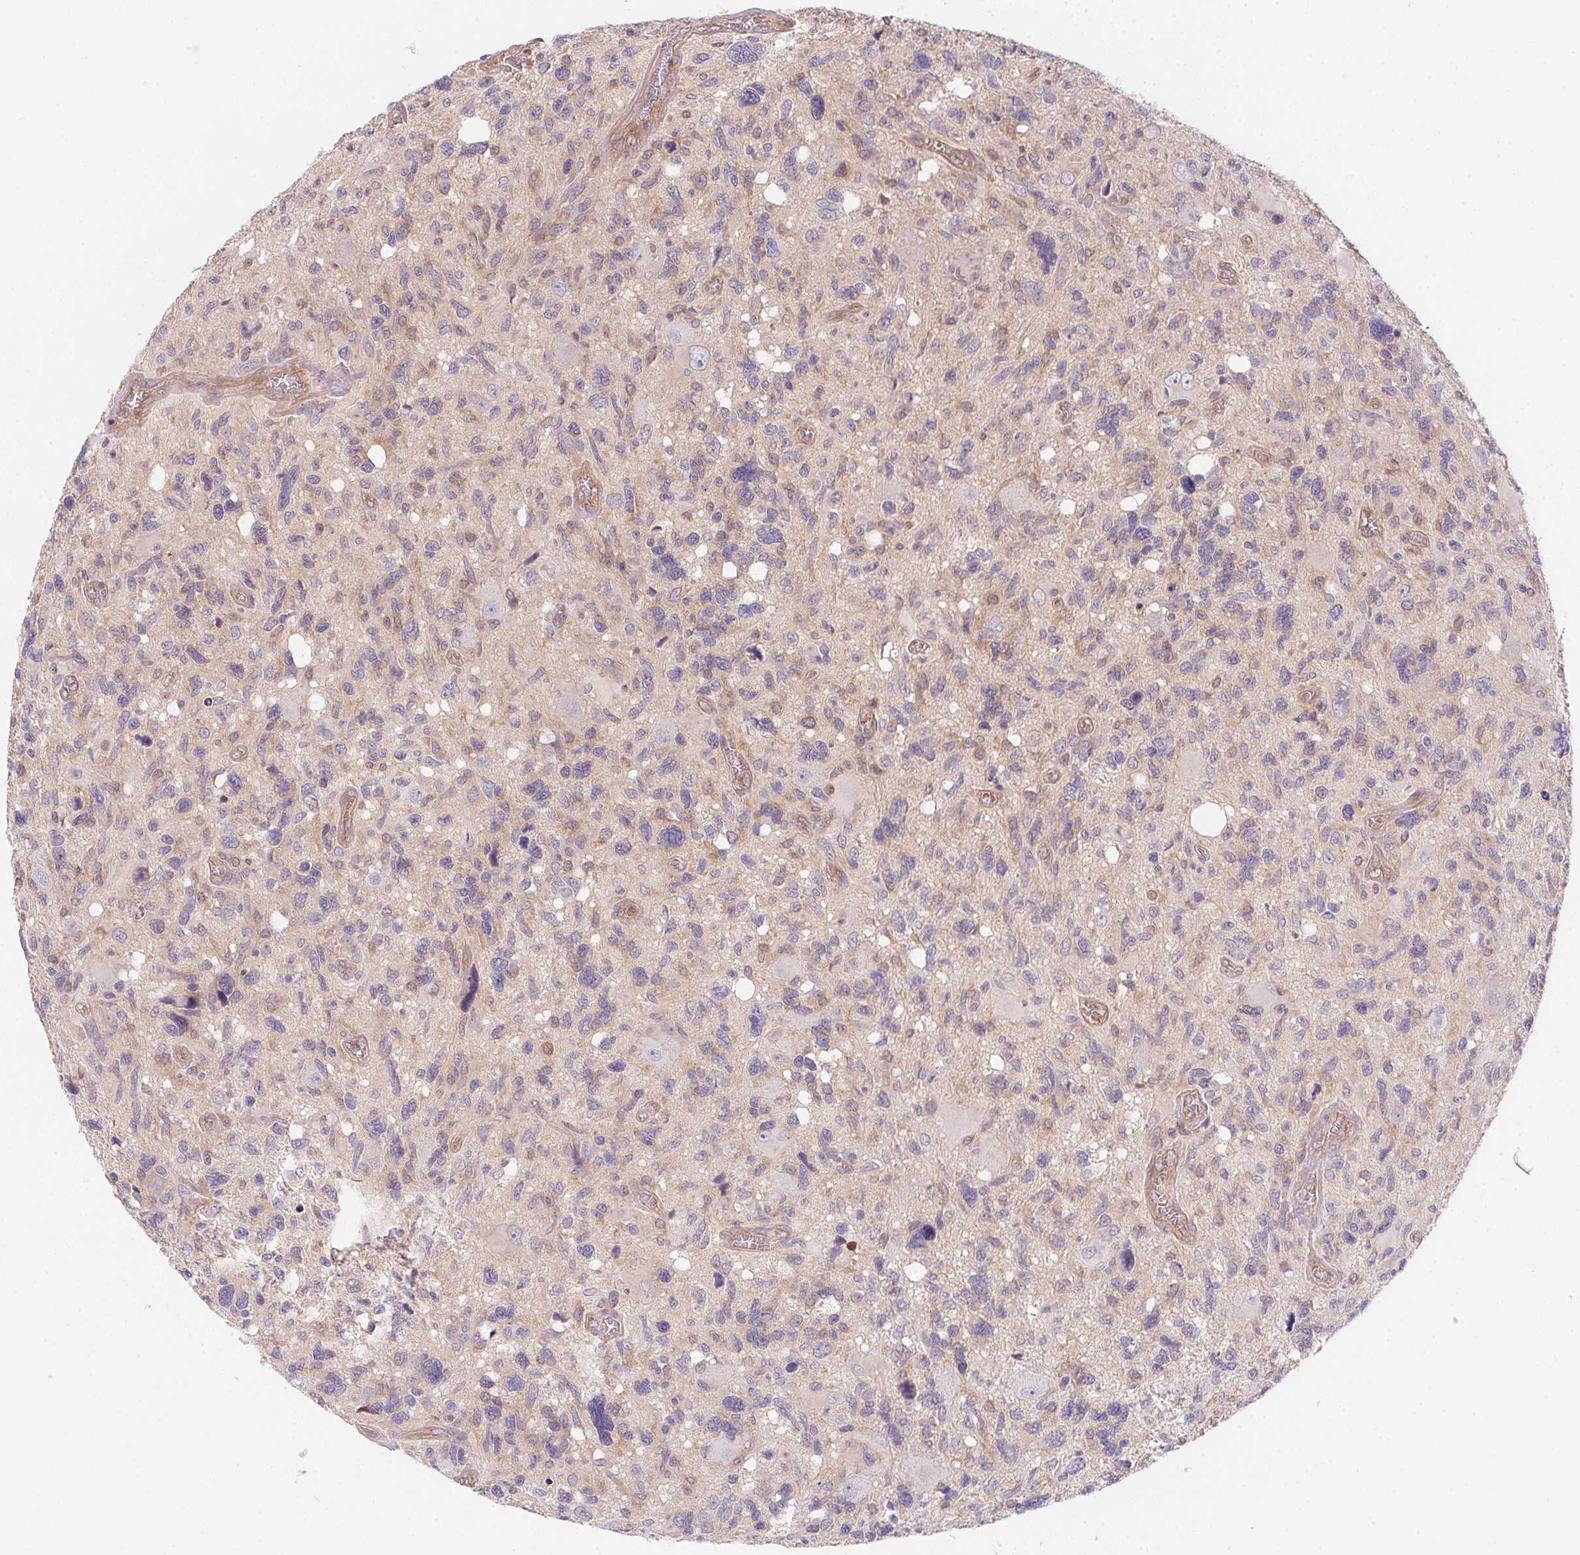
{"staining": {"intensity": "weak", "quantity": "<25%", "location": "cytoplasmic/membranous"}, "tissue": "glioma", "cell_type": "Tumor cells", "image_type": "cancer", "snomed": [{"axis": "morphology", "description": "Glioma, malignant, High grade"}, {"axis": "topography", "description": "Brain"}], "caption": "An IHC micrograph of glioma is shown. There is no staining in tumor cells of glioma.", "gene": "PRKAA1", "patient": {"sex": "male", "age": 49}}